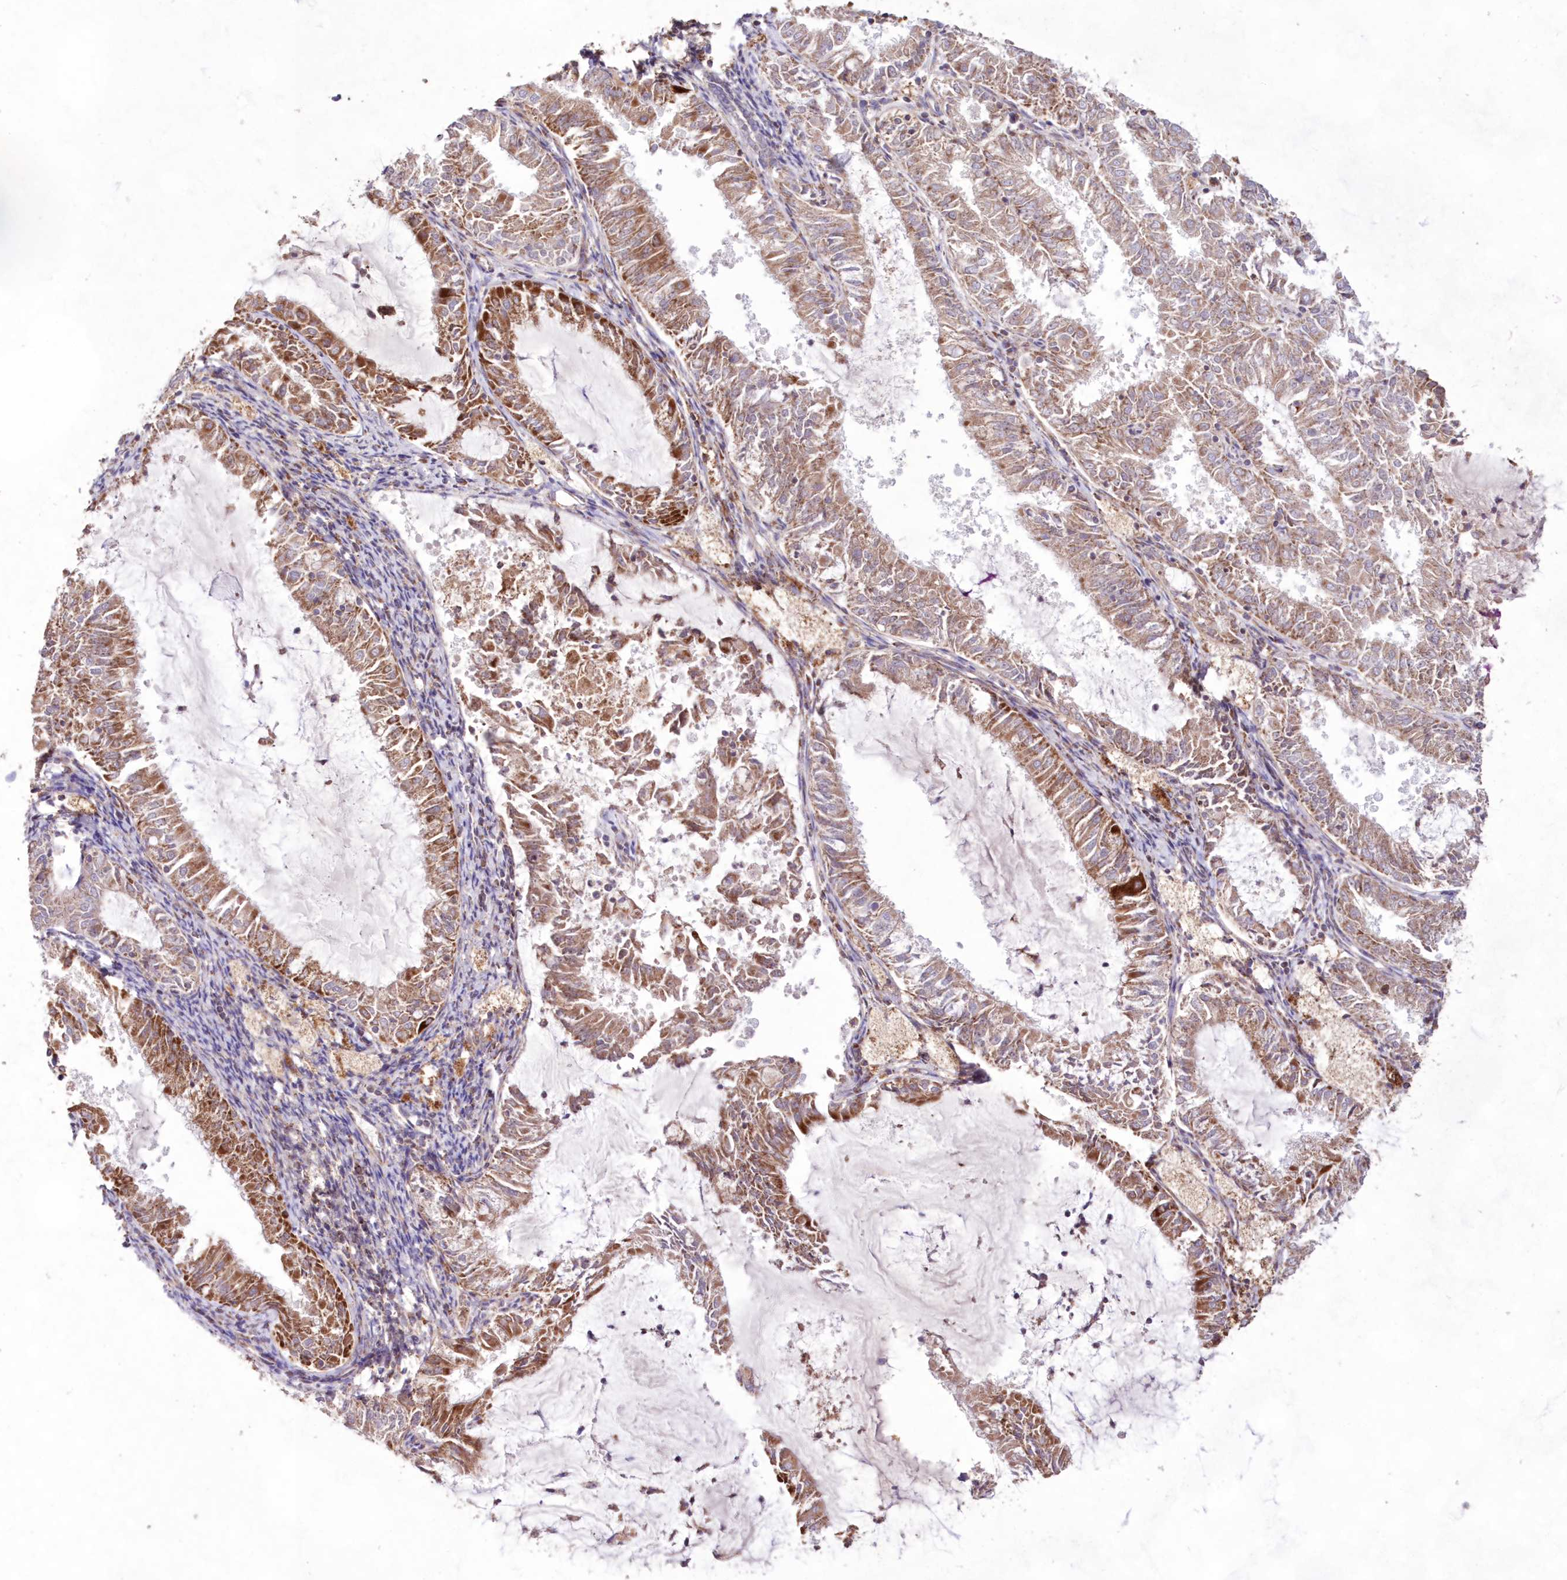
{"staining": {"intensity": "moderate", "quantity": "25%-75%", "location": "cytoplasmic/membranous"}, "tissue": "endometrial cancer", "cell_type": "Tumor cells", "image_type": "cancer", "snomed": [{"axis": "morphology", "description": "Adenocarcinoma, NOS"}, {"axis": "topography", "description": "Endometrium"}], "caption": "There is medium levels of moderate cytoplasmic/membranous positivity in tumor cells of endometrial cancer (adenocarcinoma), as demonstrated by immunohistochemical staining (brown color).", "gene": "HADHB", "patient": {"sex": "female", "age": 57}}